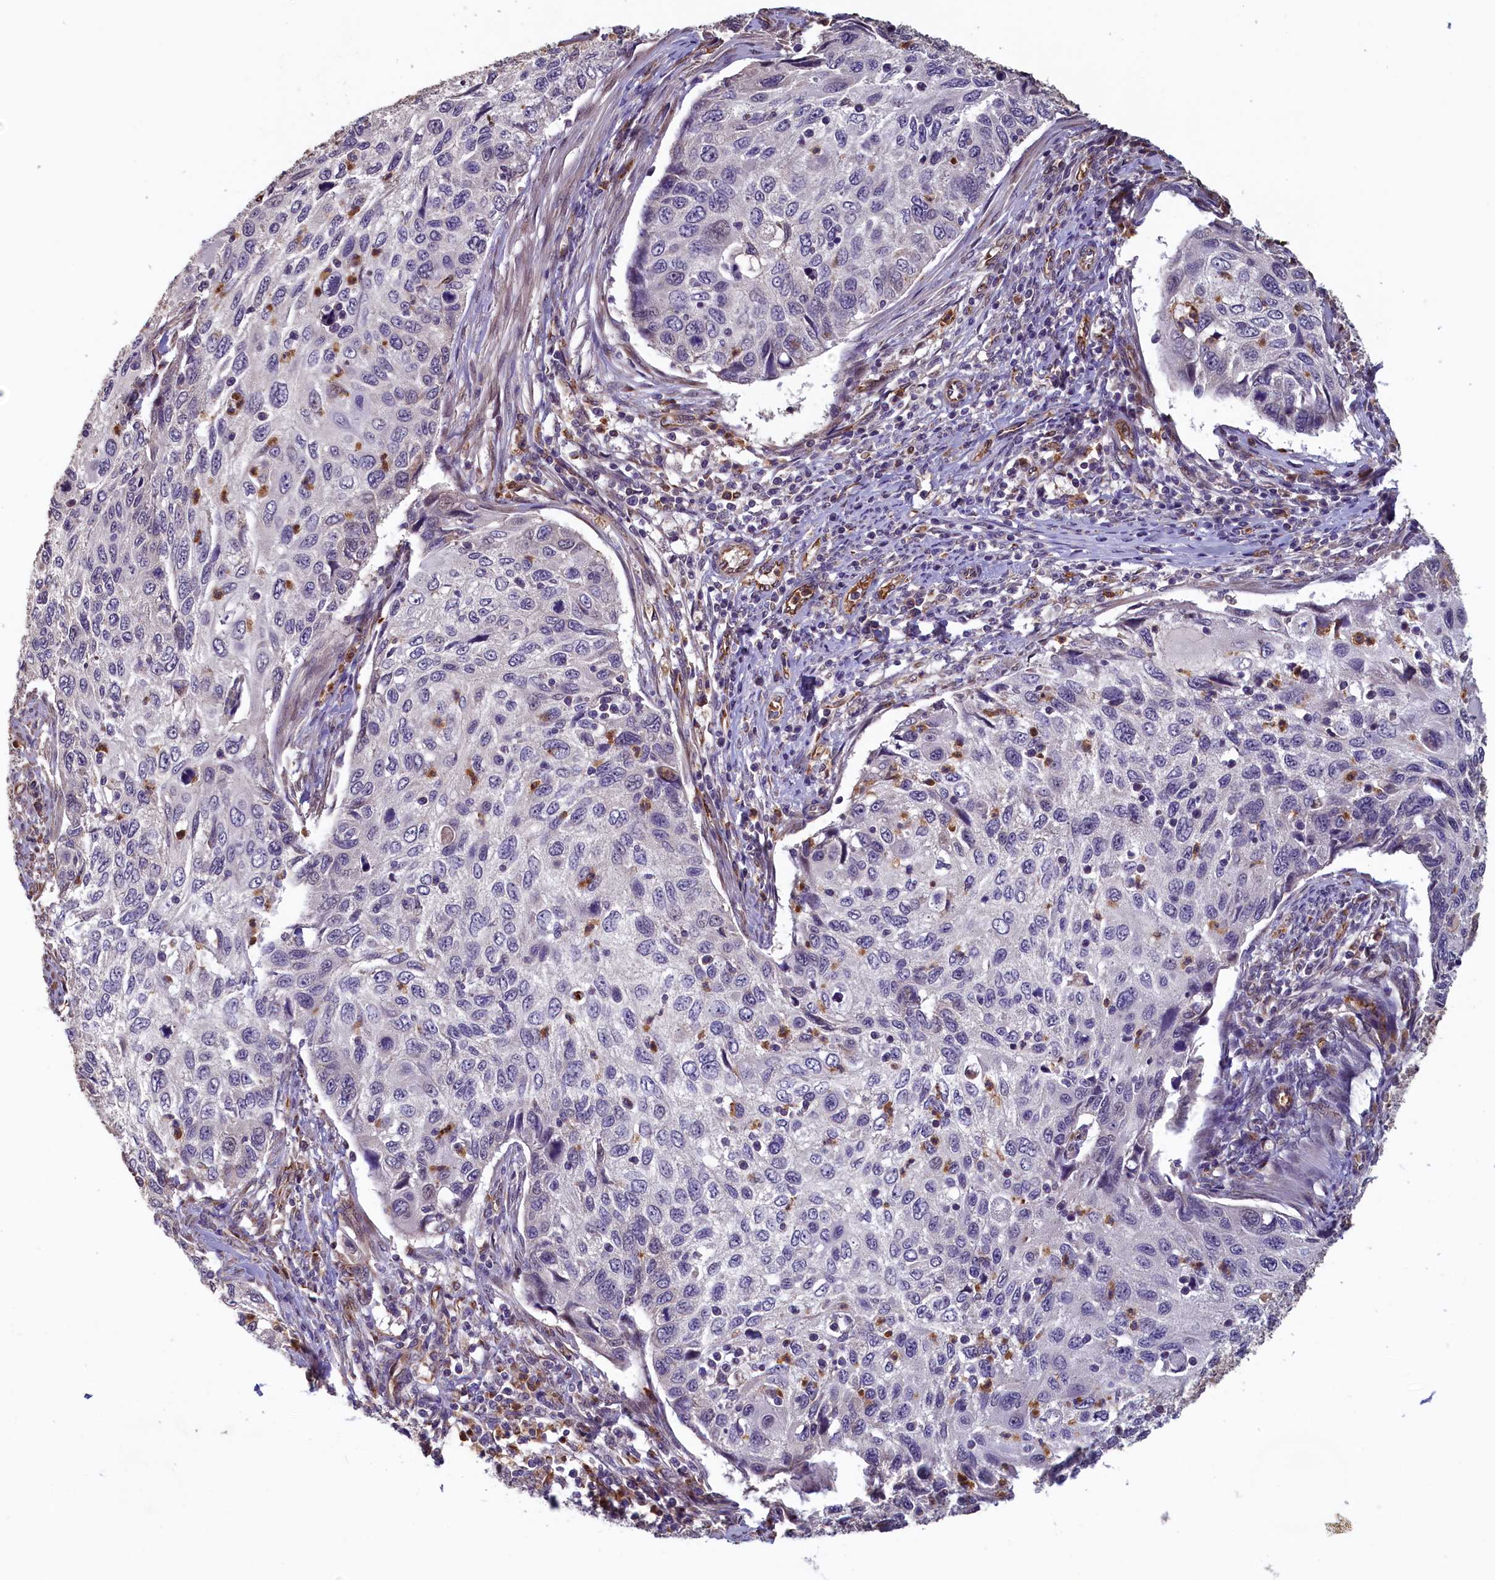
{"staining": {"intensity": "negative", "quantity": "none", "location": "none"}, "tissue": "cervical cancer", "cell_type": "Tumor cells", "image_type": "cancer", "snomed": [{"axis": "morphology", "description": "Squamous cell carcinoma, NOS"}, {"axis": "topography", "description": "Cervix"}], "caption": "Immunohistochemical staining of human cervical cancer (squamous cell carcinoma) exhibits no significant expression in tumor cells. (Immunohistochemistry (ihc), brightfield microscopy, high magnification).", "gene": "ACSBG1", "patient": {"sex": "female", "age": 70}}